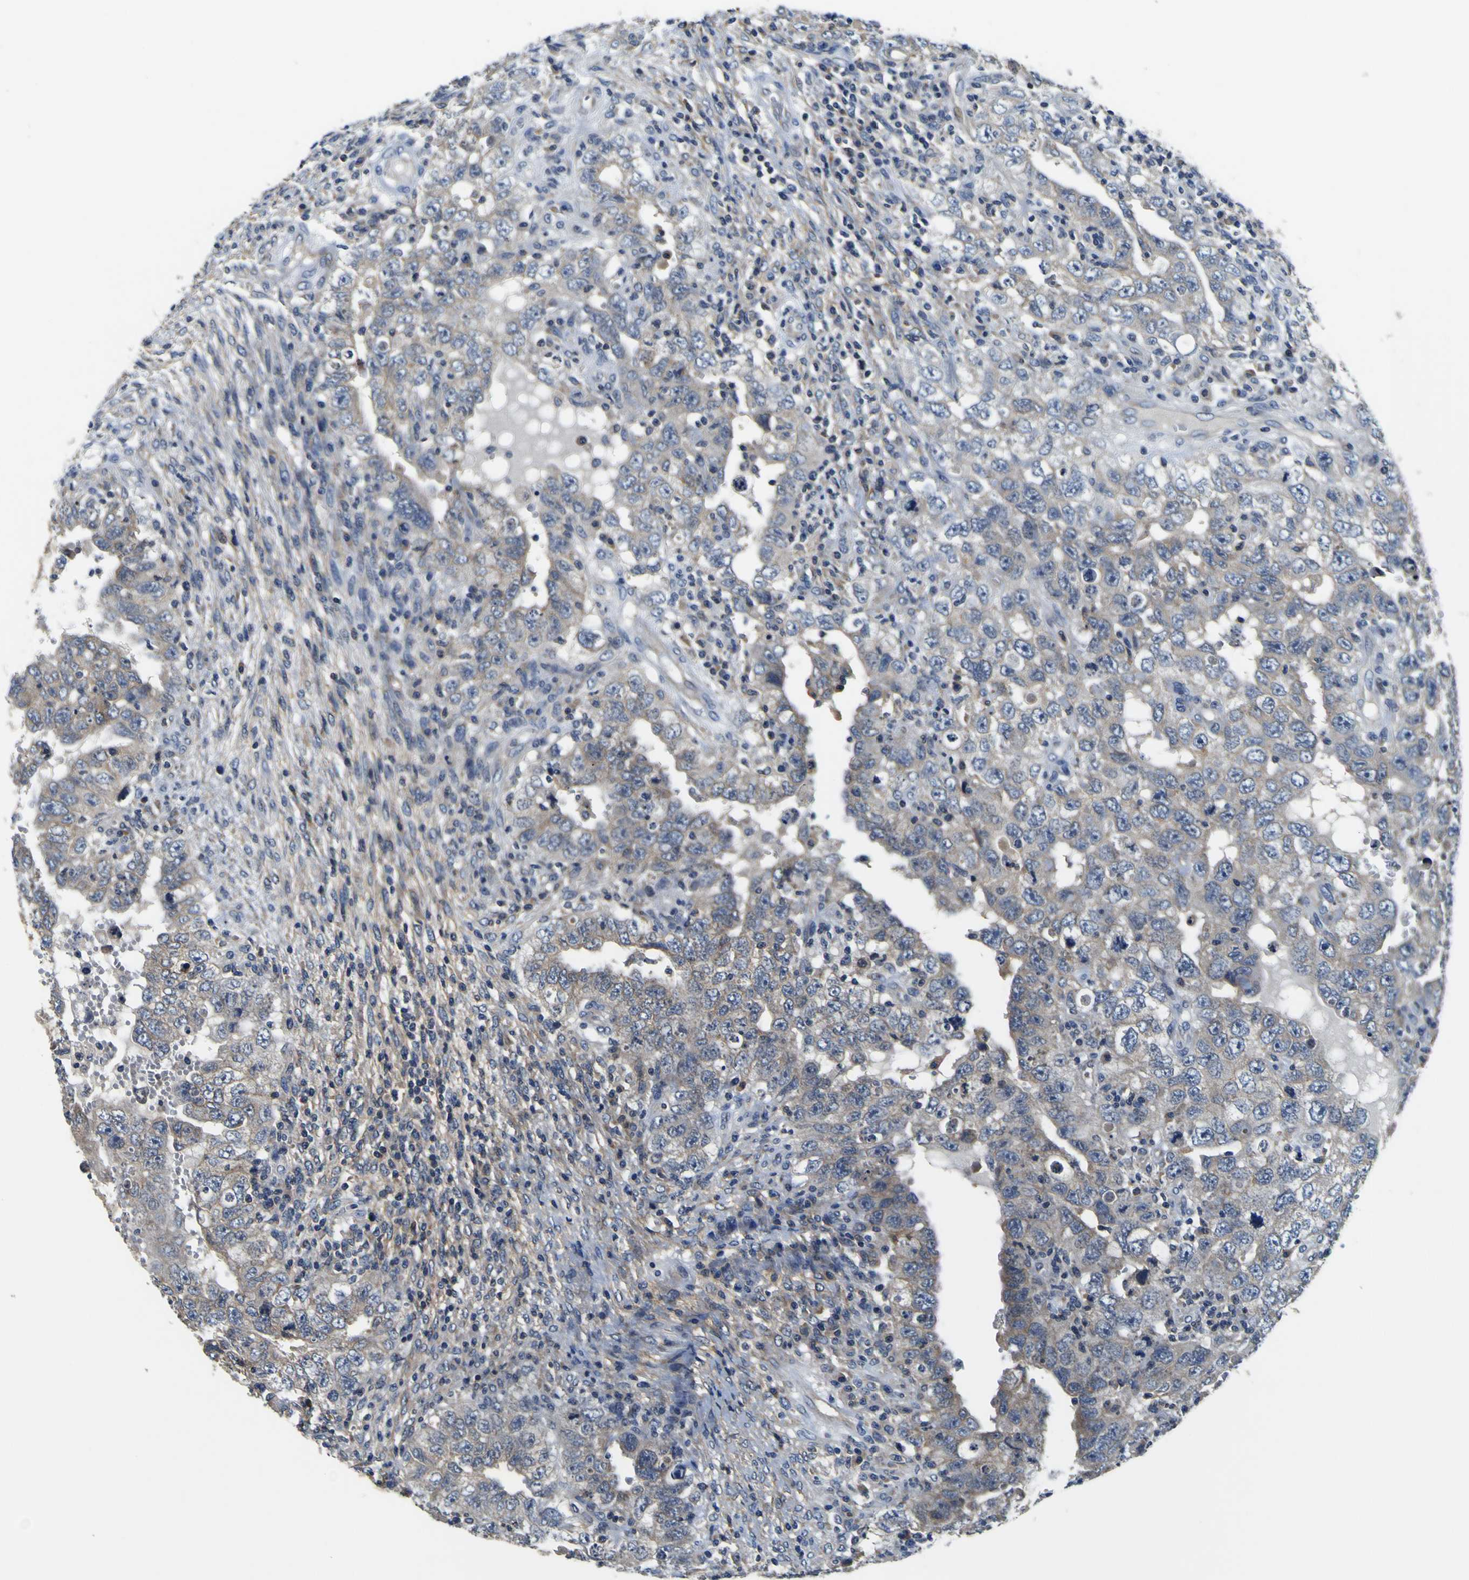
{"staining": {"intensity": "weak", "quantity": "25%-75%", "location": "cytoplasmic/membranous"}, "tissue": "testis cancer", "cell_type": "Tumor cells", "image_type": "cancer", "snomed": [{"axis": "morphology", "description": "Carcinoma, Embryonal, NOS"}, {"axis": "topography", "description": "Testis"}], "caption": "DAB immunohistochemical staining of human testis embryonal carcinoma demonstrates weak cytoplasmic/membranous protein expression in about 25%-75% of tumor cells.", "gene": "EPHB4", "patient": {"sex": "male", "age": 26}}